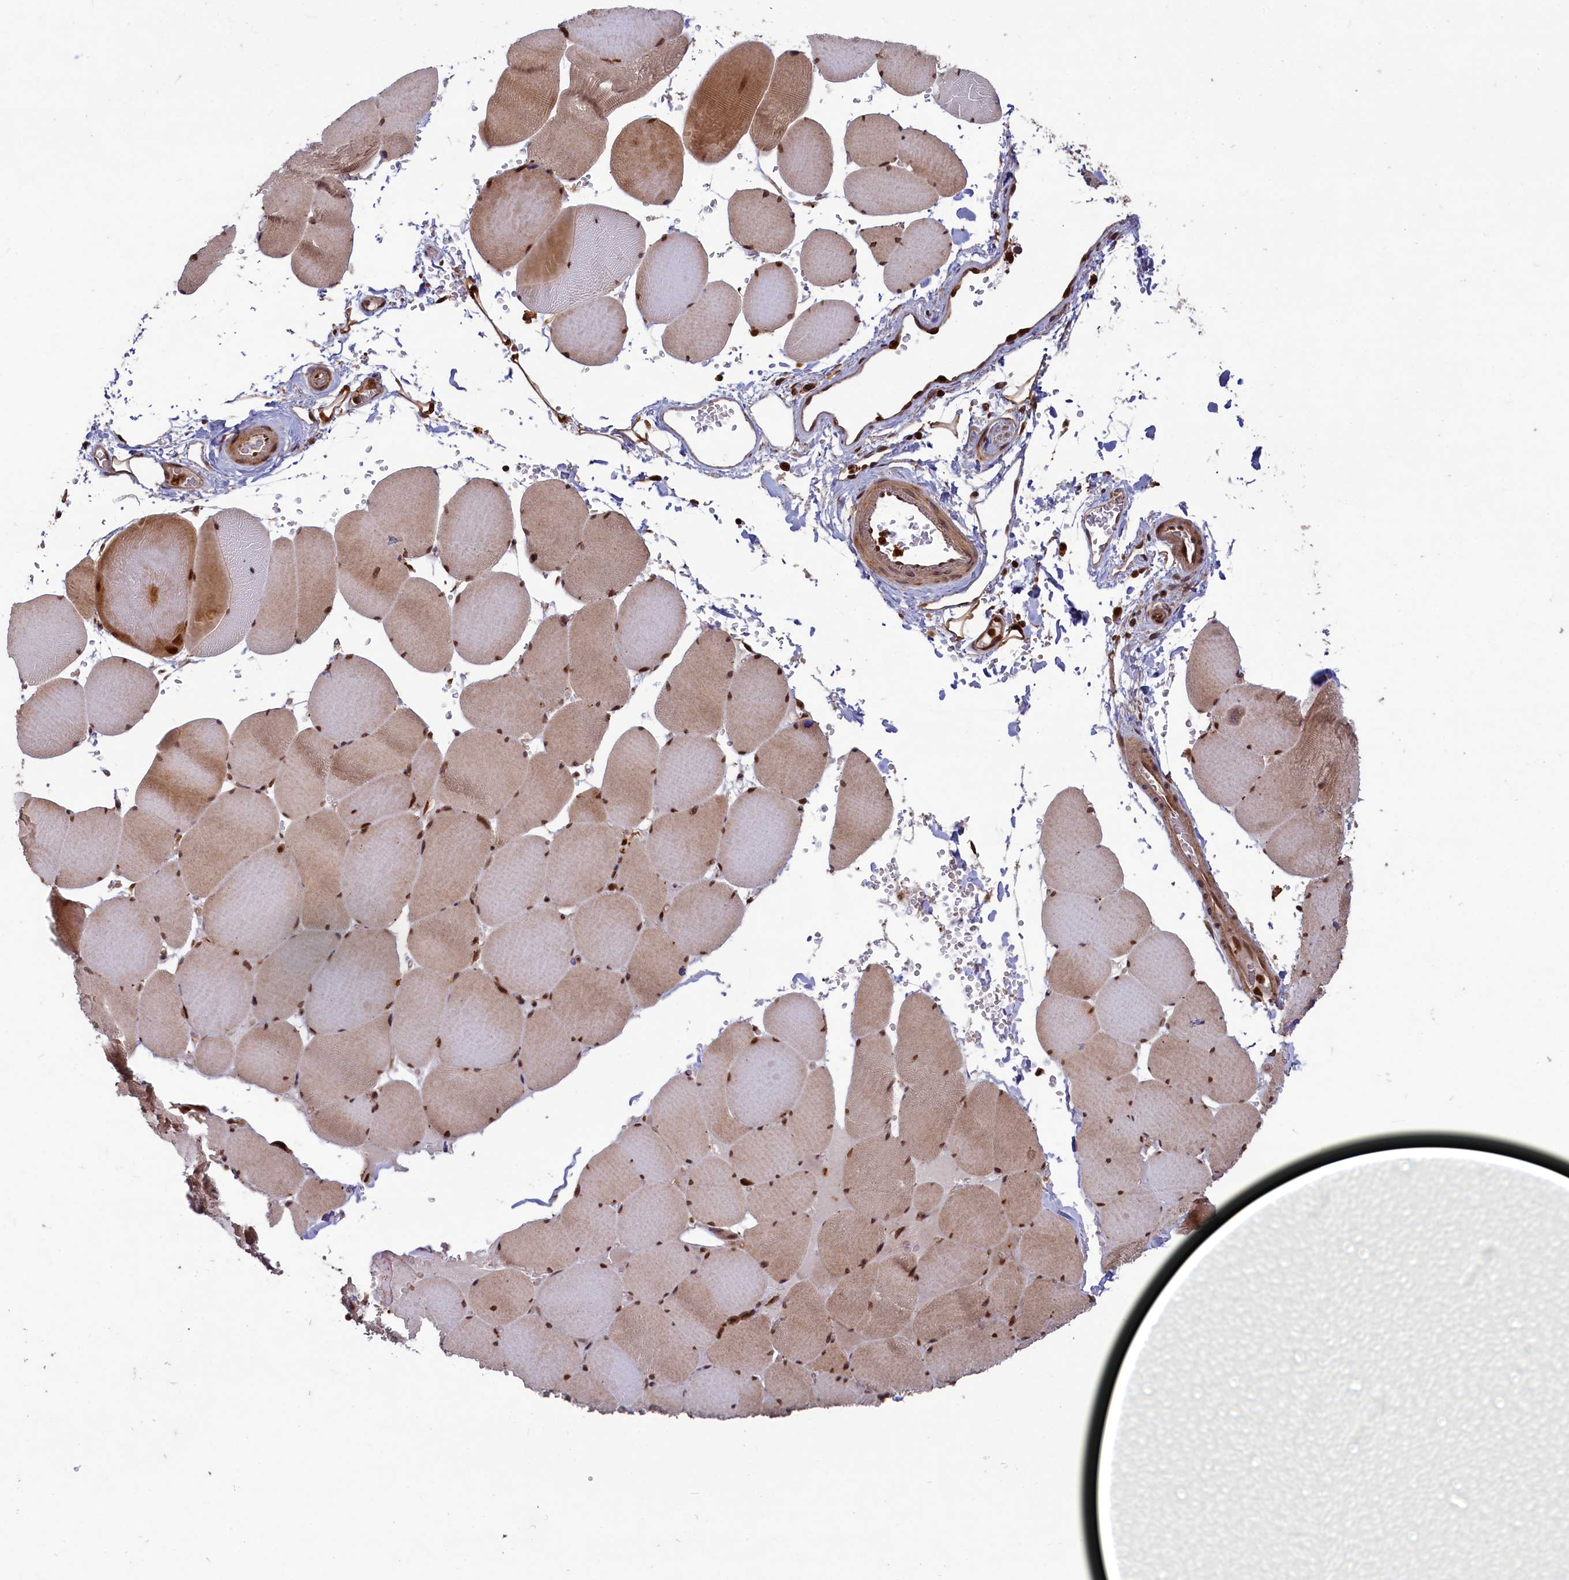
{"staining": {"intensity": "moderate", "quantity": ">75%", "location": "cytoplasmic/membranous,nuclear"}, "tissue": "skeletal muscle", "cell_type": "Myocytes", "image_type": "normal", "snomed": [{"axis": "morphology", "description": "Normal tissue, NOS"}, {"axis": "topography", "description": "Skeletal muscle"}, {"axis": "topography", "description": "Head-Neck"}], "caption": "A medium amount of moderate cytoplasmic/membranous,nuclear staining is seen in approximately >75% of myocytes in normal skeletal muscle. (DAB IHC, brown staining for protein, blue staining for nuclei).", "gene": "NAE1", "patient": {"sex": "male", "age": 66}}